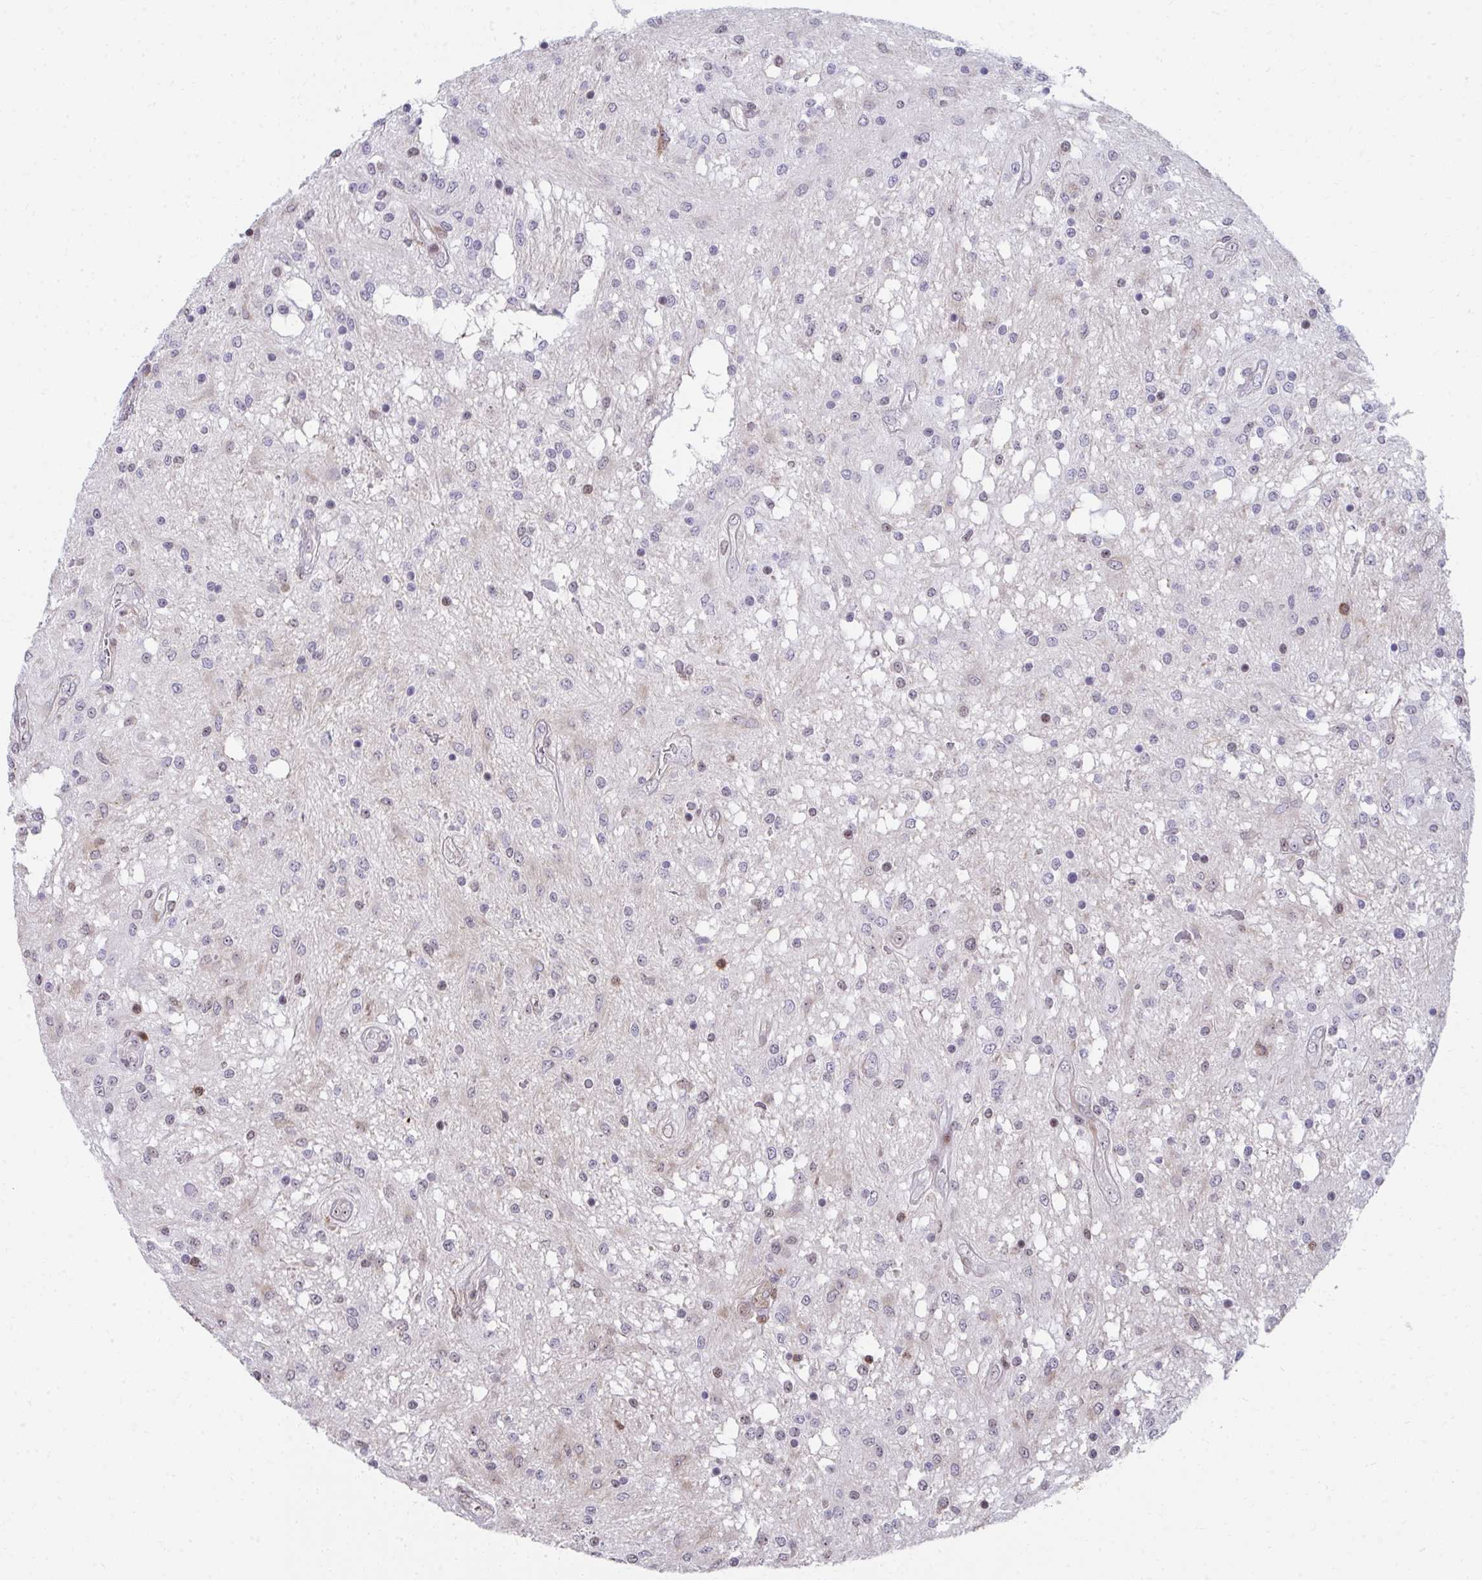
{"staining": {"intensity": "weak", "quantity": "<25%", "location": "nuclear"}, "tissue": "glioma", "cell_type": "Tumor cells", "image_type": "cancer", "snomed": [{"axis": "morphology", "description": "Glioma, malignant, Low grade"}, {"axis": "topography", "description": "Cerebellum"}], "caption": "Histopathology image shows no significant protein positivity in tumor cells of low-grade glioma (malignant).", "gene": "FOXN3", "patient": {"sex": "female", "age": 14}}